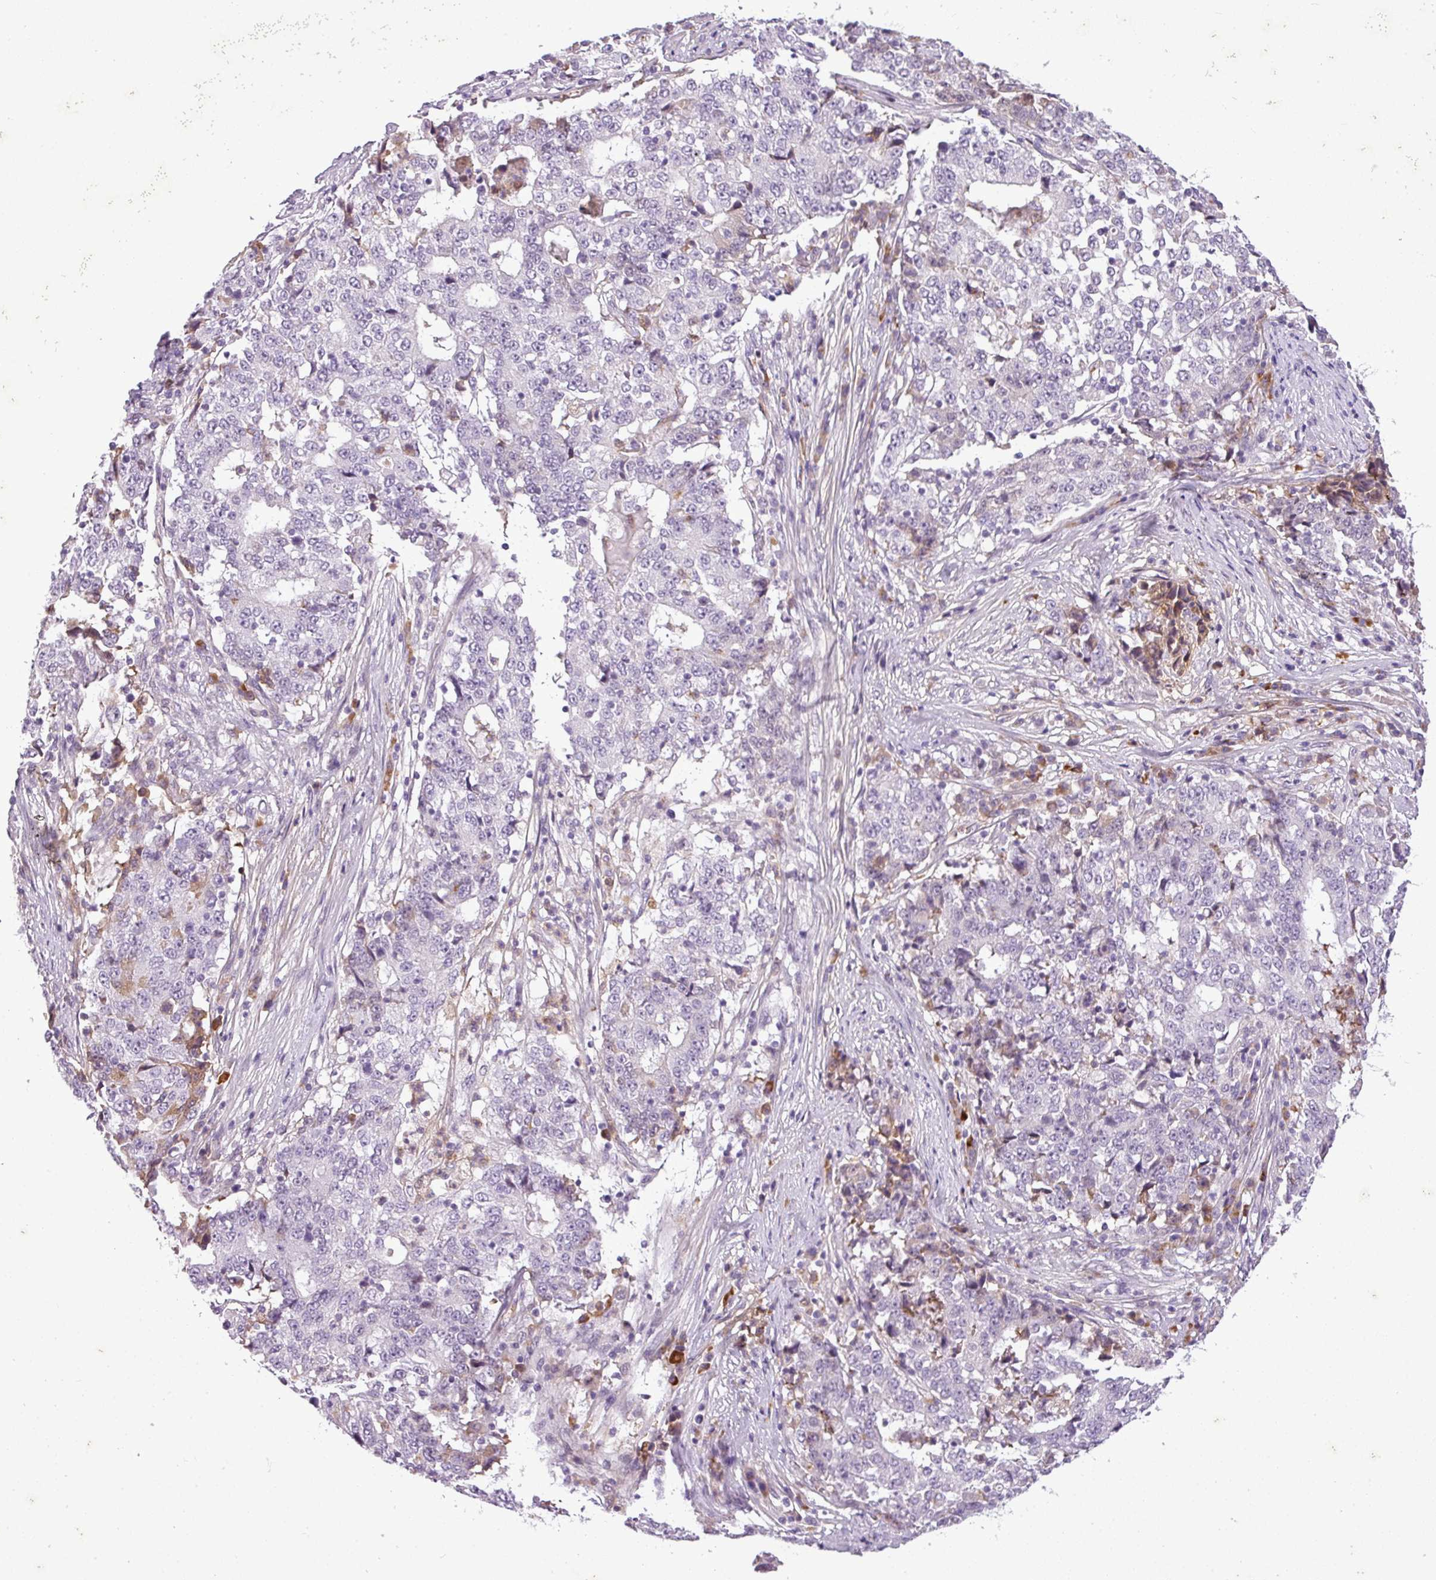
{"staining": {"intensity": "weak", "quantity": "<25%", "location": "cytoplasmic/membranous"}, "tissue": "stomach cancer", "cell_type": "Tumor cells", "image_type": "cancer", "snomed": [{"axis": "morphology", "description": "Adenocarcinoma, NOS"}, {"axis": "topography", "description": "Stomach"}], "caption": "Immunohistochemistry of stomach cancer (adenocarcinoma) shows no positivity in tumor cells.", "gene": "C4B", "patient": {"sex": "male", "age": 59}}